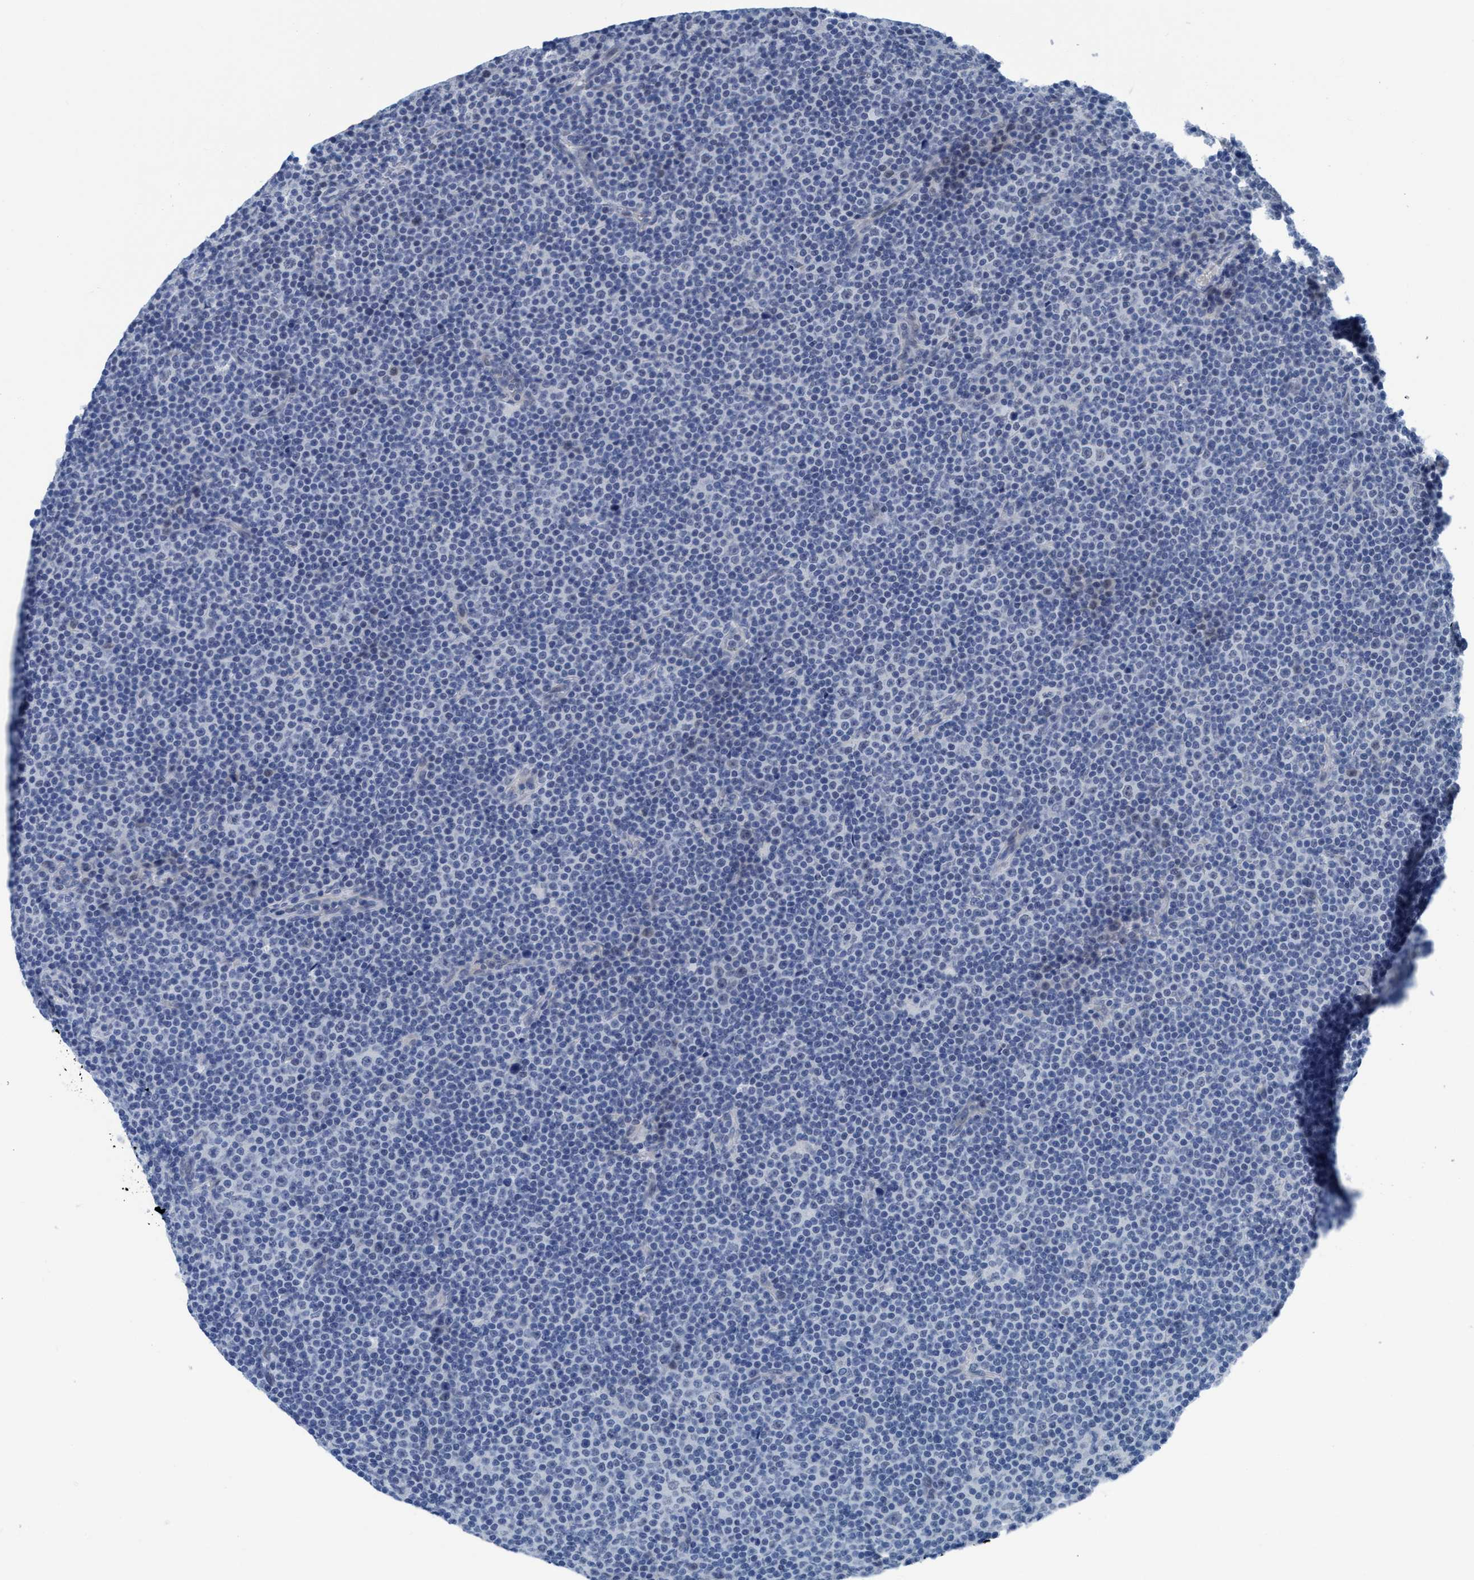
{"staining": {"intensity": "negative", "quantity": "none", "location": "none"}, "tissue": "lymphoma", "cell_type": "Tumor cells", "image_type": "cancer", "snomed": [{"axis": "morphology", "description": "Malignant lymphoma, non-Hodgkin's type, Low grade"}, {"axis": "topography", "description": "Lymph node"}], "caption": "There is no significant staining in tumor cells of low-grade malignant lymphoma, non-Hodgkin's type.", "gene": "DNAI1", "patient": {"sex": "female", "age": 67}}